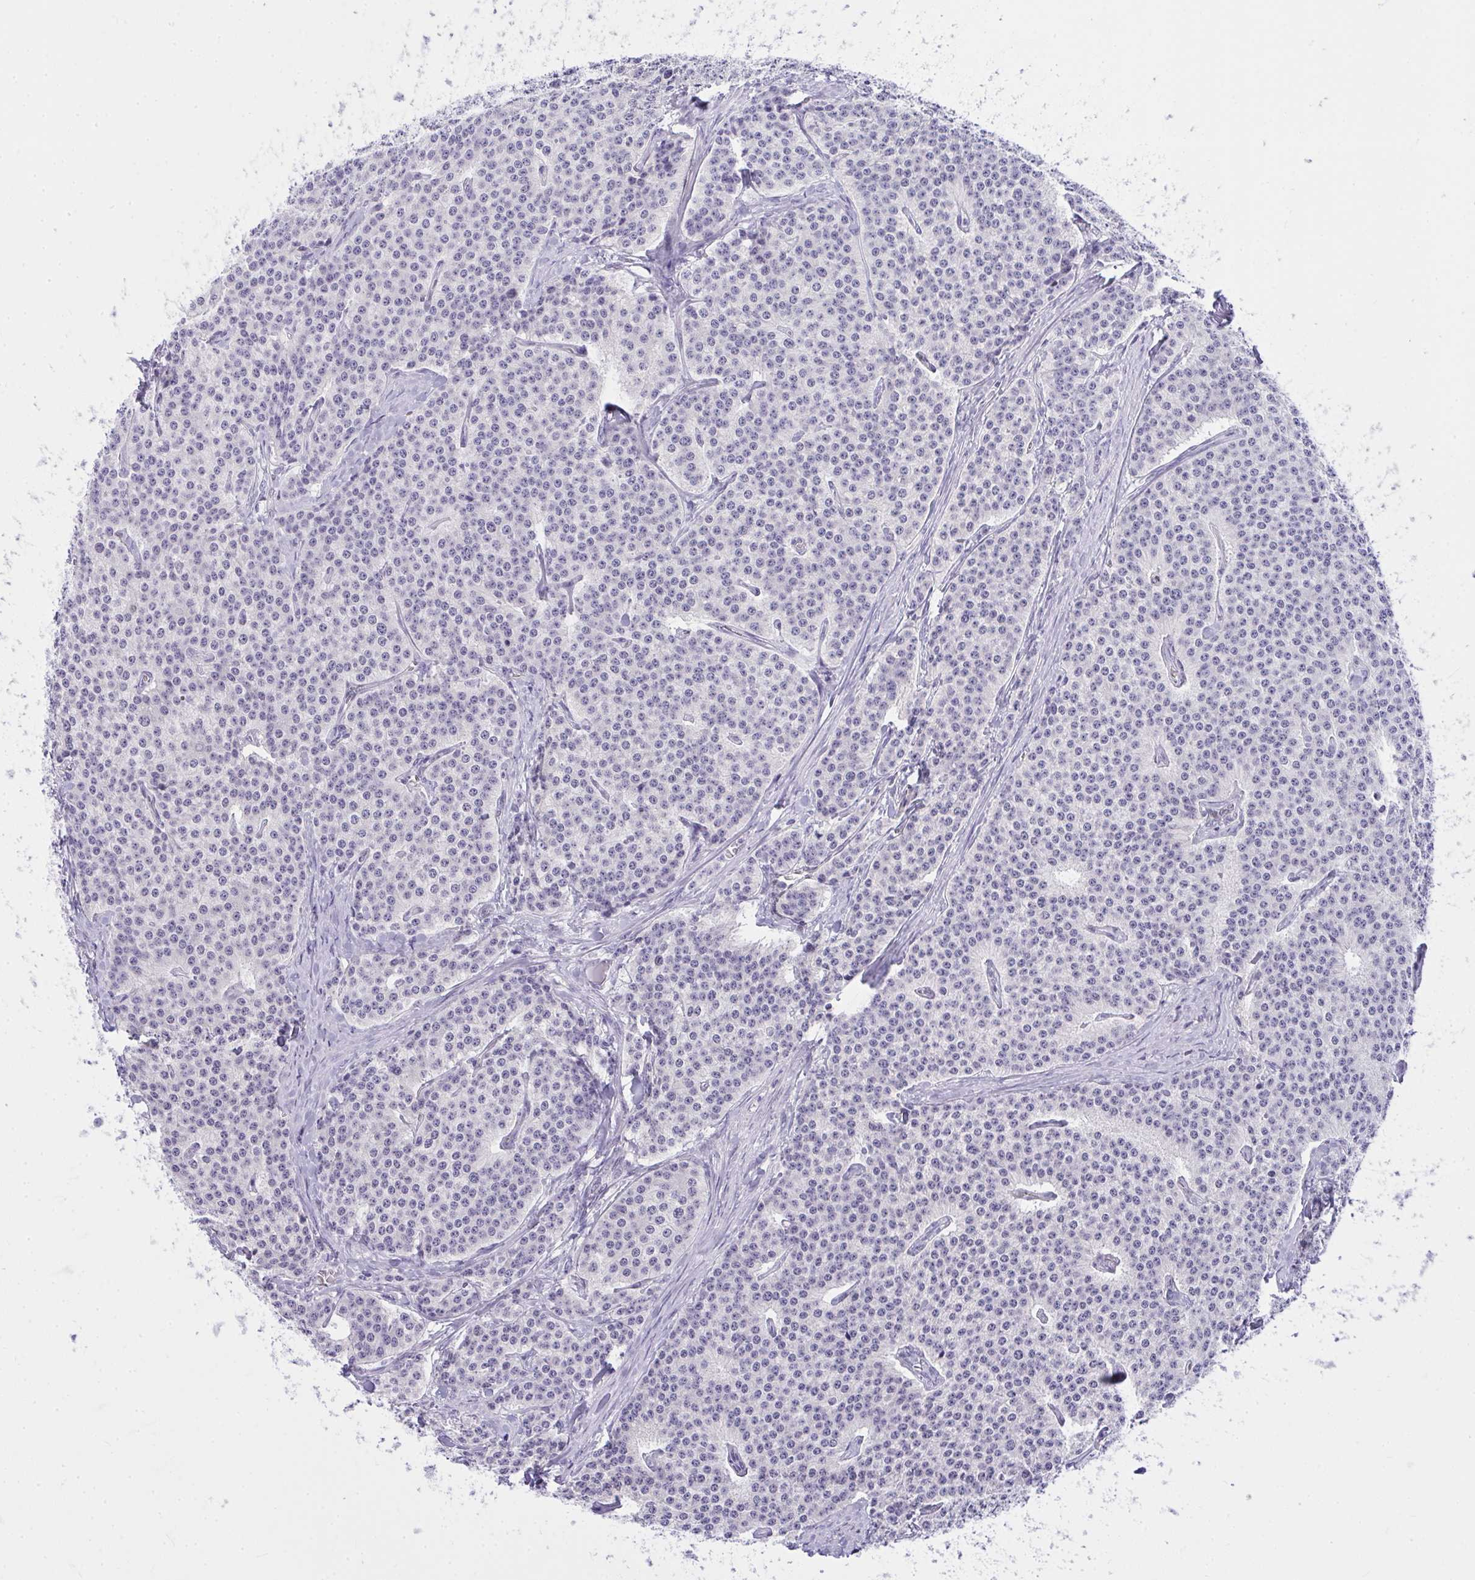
{"staining": {"intensity": "negative", "quantity": "none", "location": "none"}, "tissue": "carcinoid", "cell_type": "Tumor cells", "image_type": "cancer", "snomed": [{"axis": "morphology", "description": "Carcinoid, malignant, NOS"}, {"axis": "topography", "description": "Small intestine"}], "caption": "Protein analysis of carcinoid demonstrates no significant expression in tumor cells.", "gene": "TEAD4", "patient": {"sex": "female", "age": 64}}